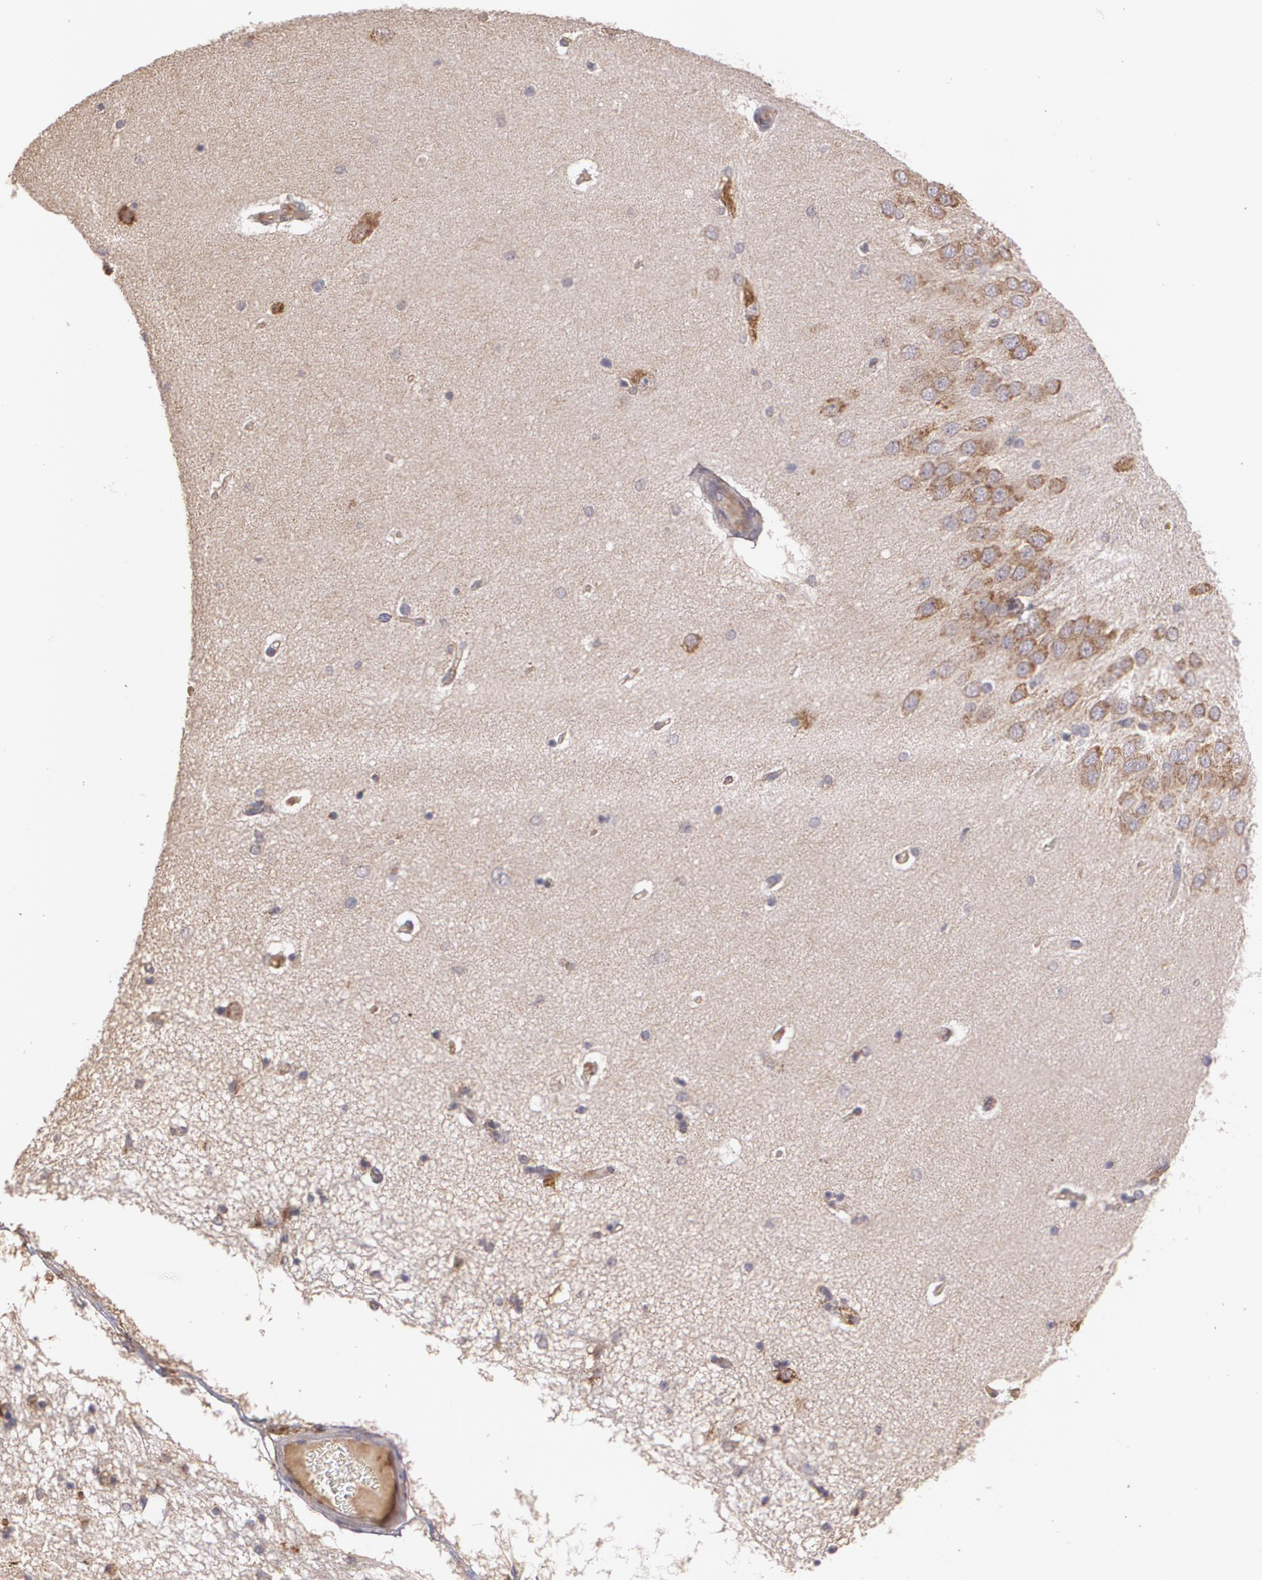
{"staining": {"intensity": "moderate", "quantity": "<25%", "location": "cytoplasmic/membranous"}, "tissue": "hippocampus", "cell_type": "Glial cells", "image_type": "normal", "snomed": [{"axis": "morphology", "description": "Normal tissue, NOS"}, {"axis": "topography", "description": "Hippocampus"}], "caption": "Immunohistochemistry (IHC) of normal hippocampus displays low levels of moderate cytoplasmic/membranous positivity in approximately <25% of glial cells. (DAB IHC, brown staining for protein, blue staining for nuclei).", "gene": "ECE1", "patient": {"sex": "female", "age": 54}}